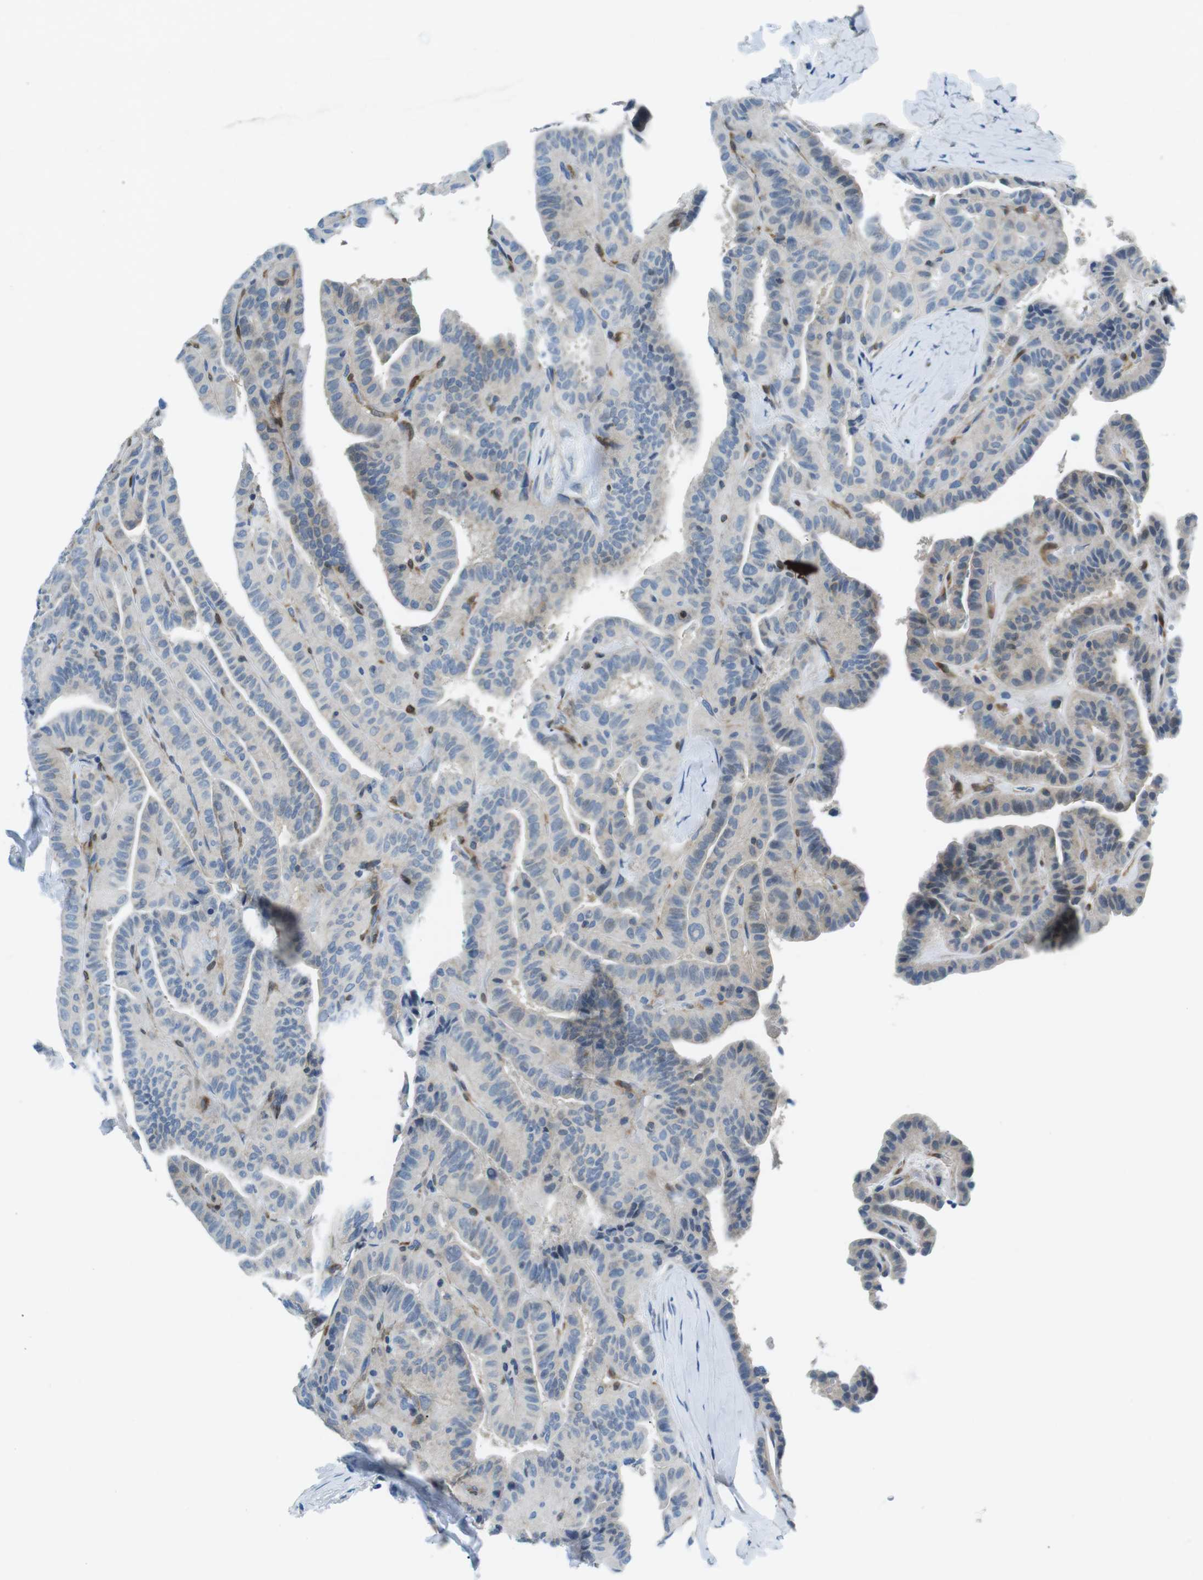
{"staining": {"intensity": "negative", "quantity": "none", "location": "none"}, "tissue": "thyroid cancer", "cell_type": "Tumor cells", "image_type": "cancer", "snomed": [{"axis": "morphology", "description": "Papillary adenocarcinoma, NOS"}, {"axis": "topography", "description": "Thyroid gland"}], "caption": "Micrograph shows no significant protein expression in tumor cells of thyroid papillary adenocarcinoma.", "gene": "PHLDA1", "patient": {"sex": "male", "age": 77}}